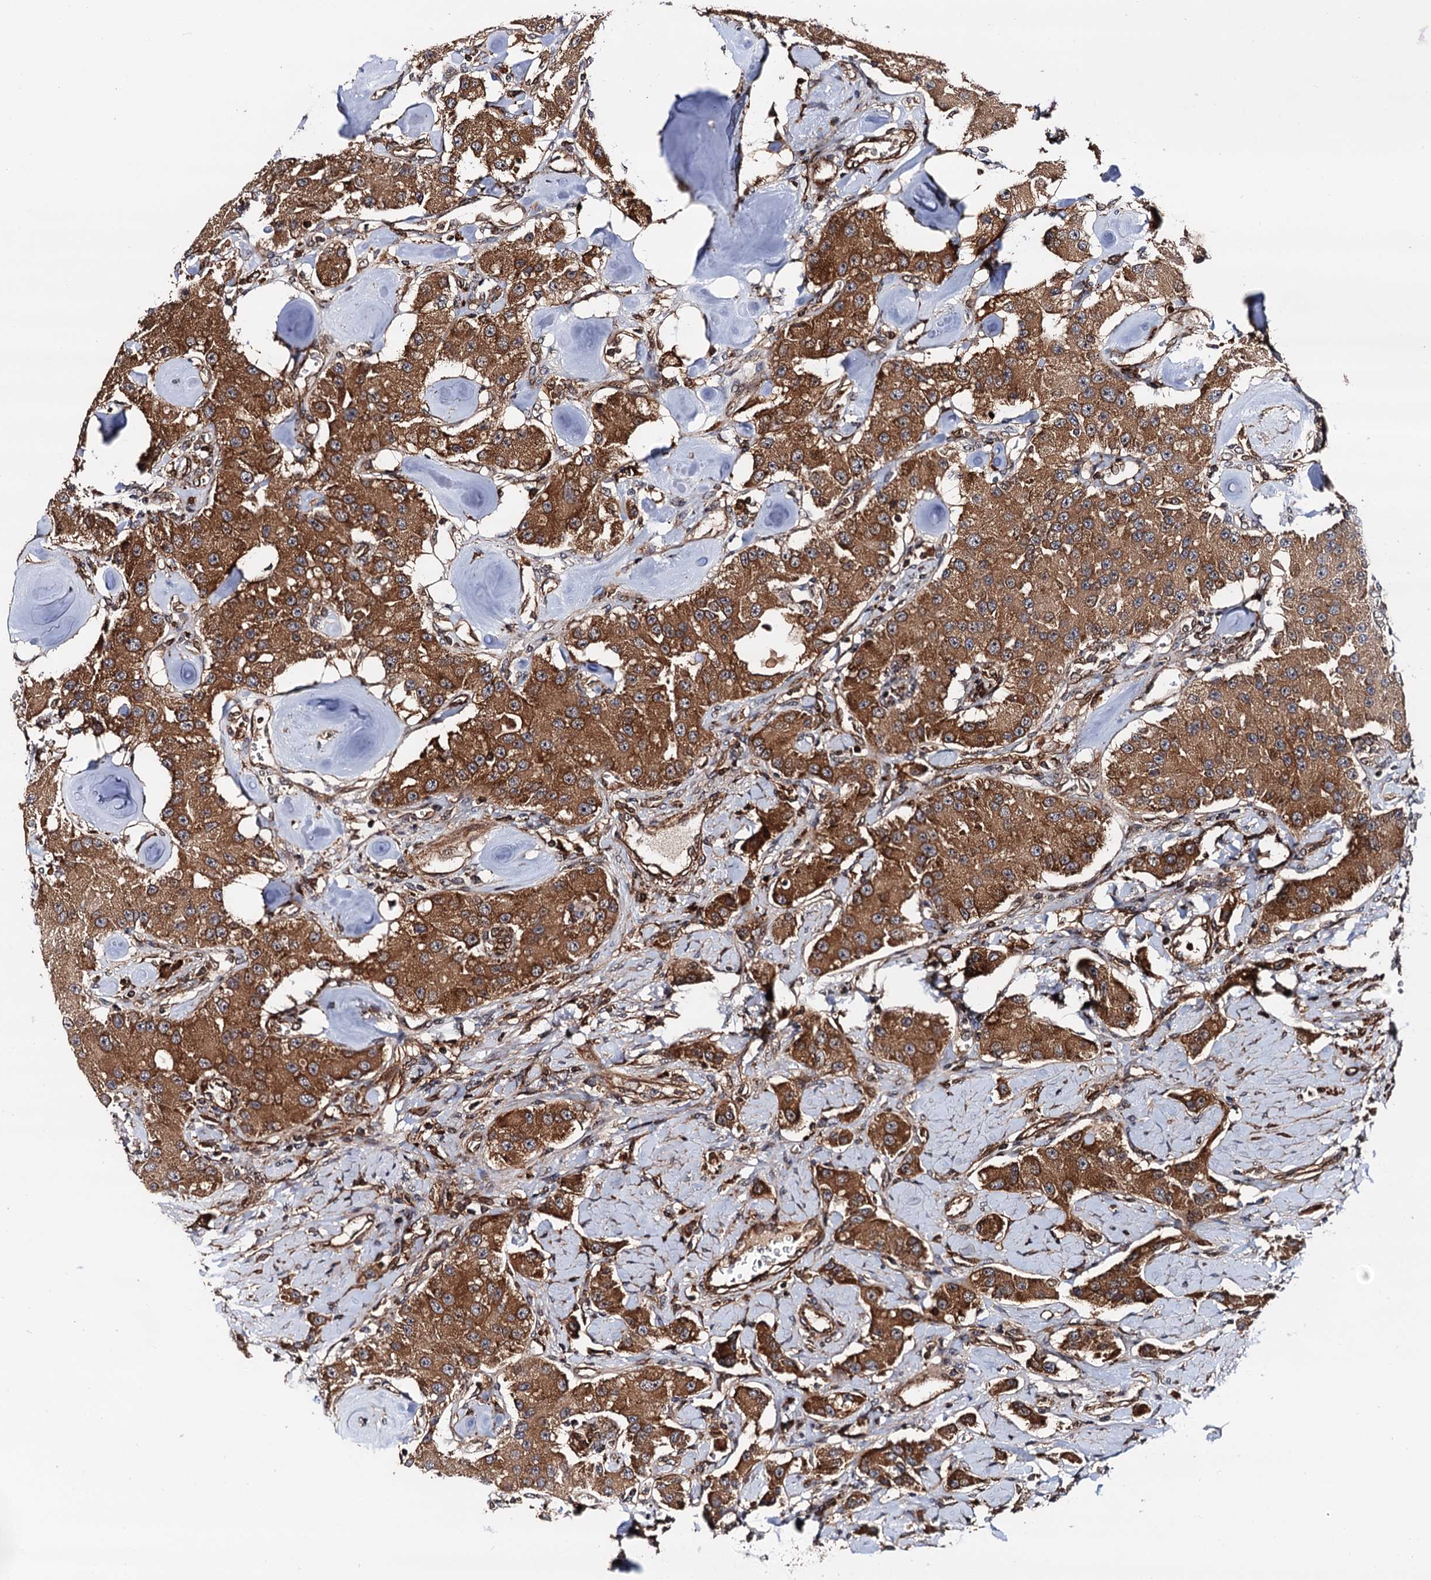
{"staining": {"intensity": "moderate", "quantity": ">75%", "location": "cytoplasmic/membranous"}, "tissue": "carcinoid", "cell_type": "Tumor cells", "image_type": "cancer", "snomed": [{"axis": "morphology", "description": "Carcinoid, malignant, NOS"}, {"axis": "topography", "description": "Pancreas"}], "caption": "Carcinoid was stained to show a protein in brown. There is medium levels of moderate cytoplasmic/membranous positivity in about >75% of tumor cells. The protein of interest is stained brown, and the nuclei are stained in blue (DAB IHC with brightfield microscopy, high magnification).", "gene": "BORA", "patient": {"sex": "male", "age": 41}}